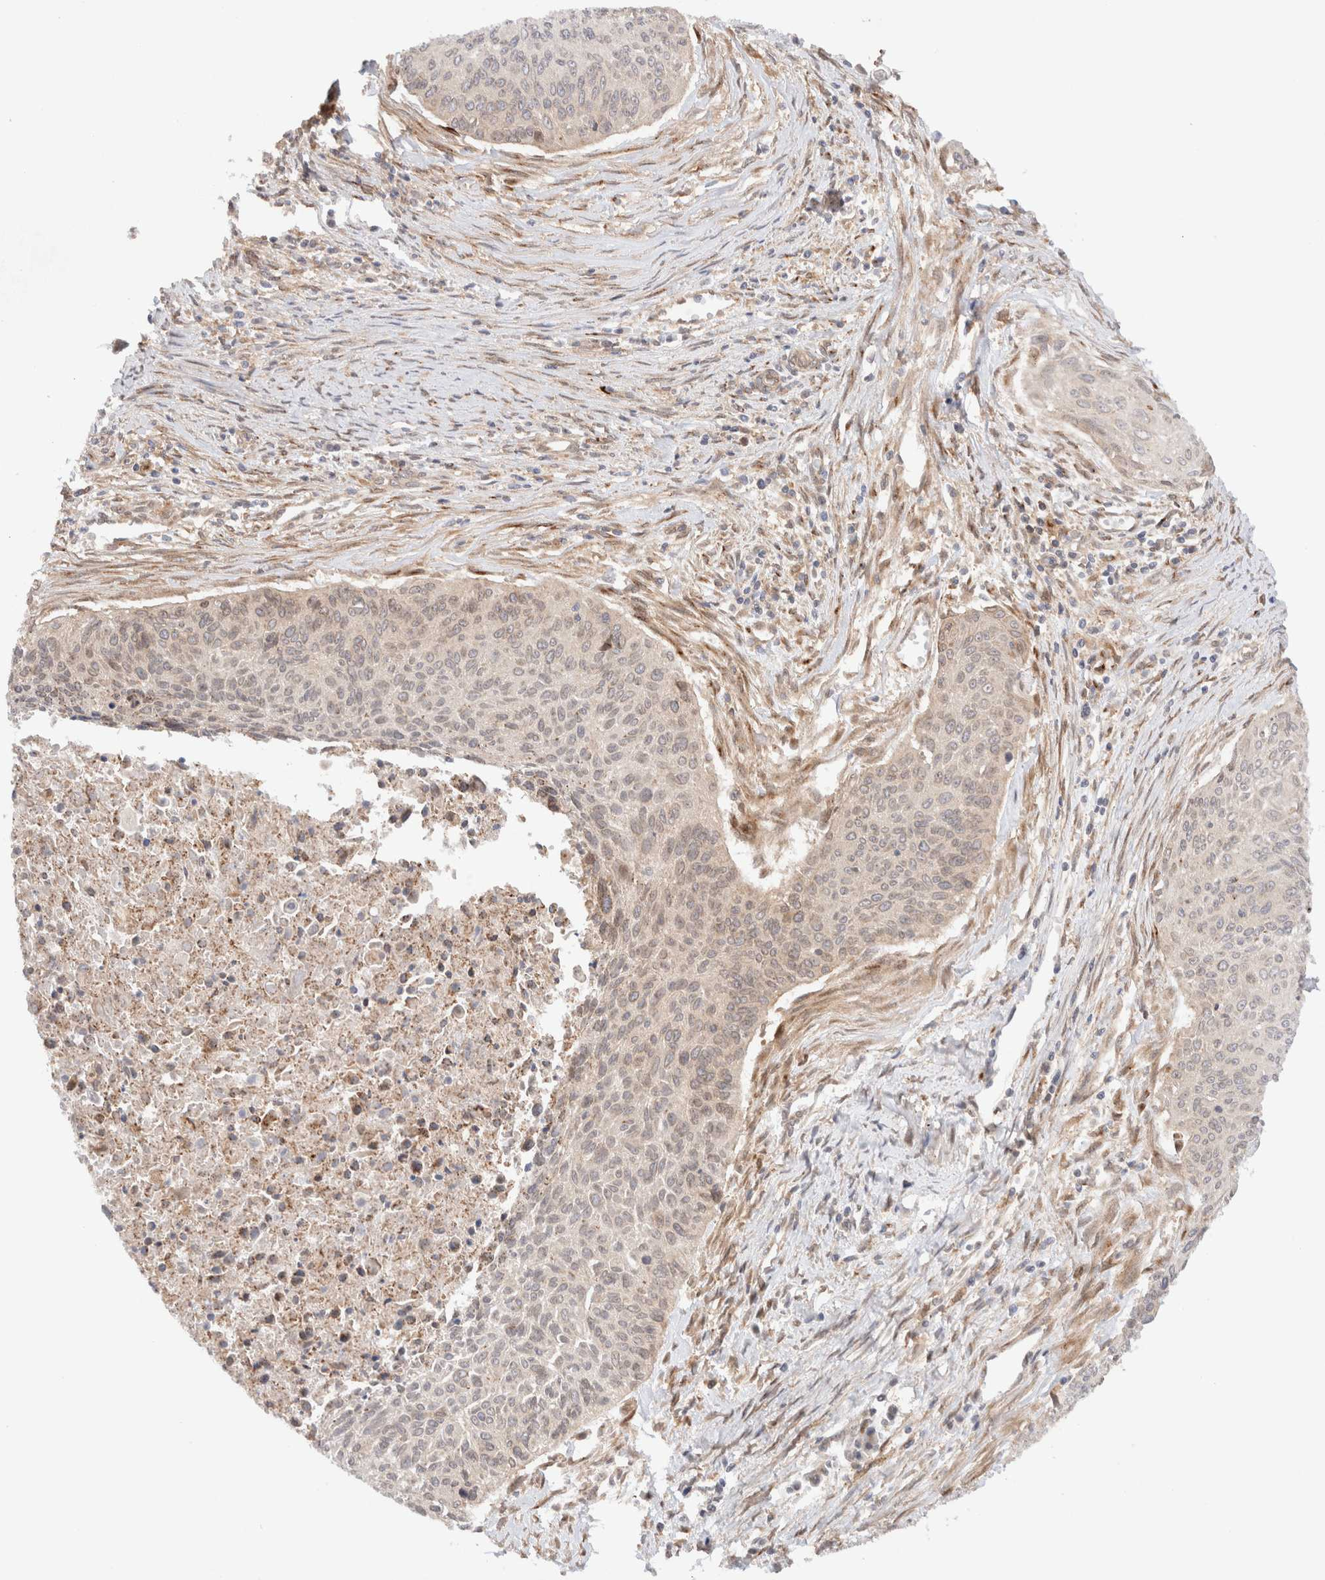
{"staining": {"intensity": "weak", "quantity": ">75%", "location": "cytoplasmic/membranous"}, "tissue": "cervical cancer", "cell_type": "Tumor cells", "image_type": "cancer", "snomed": [{"axis": "morphology", "description": "Squamous cell carcinoma, NOS"}, {"axis": "topography", "description": "Cervix"}], "caption": "Immunohistochemistry (DAB (3,3'-diaminobenzidine)) staining of cervical squamous cell carcinoma reveals weak cytoplasmic/membranous protein staining in about >75% of tumor cells. (DAB IHC, brown staining for protein, blue staining for nuclei).", "gene": "GCN1", "patient": {"sex": "female", "age": 55}}